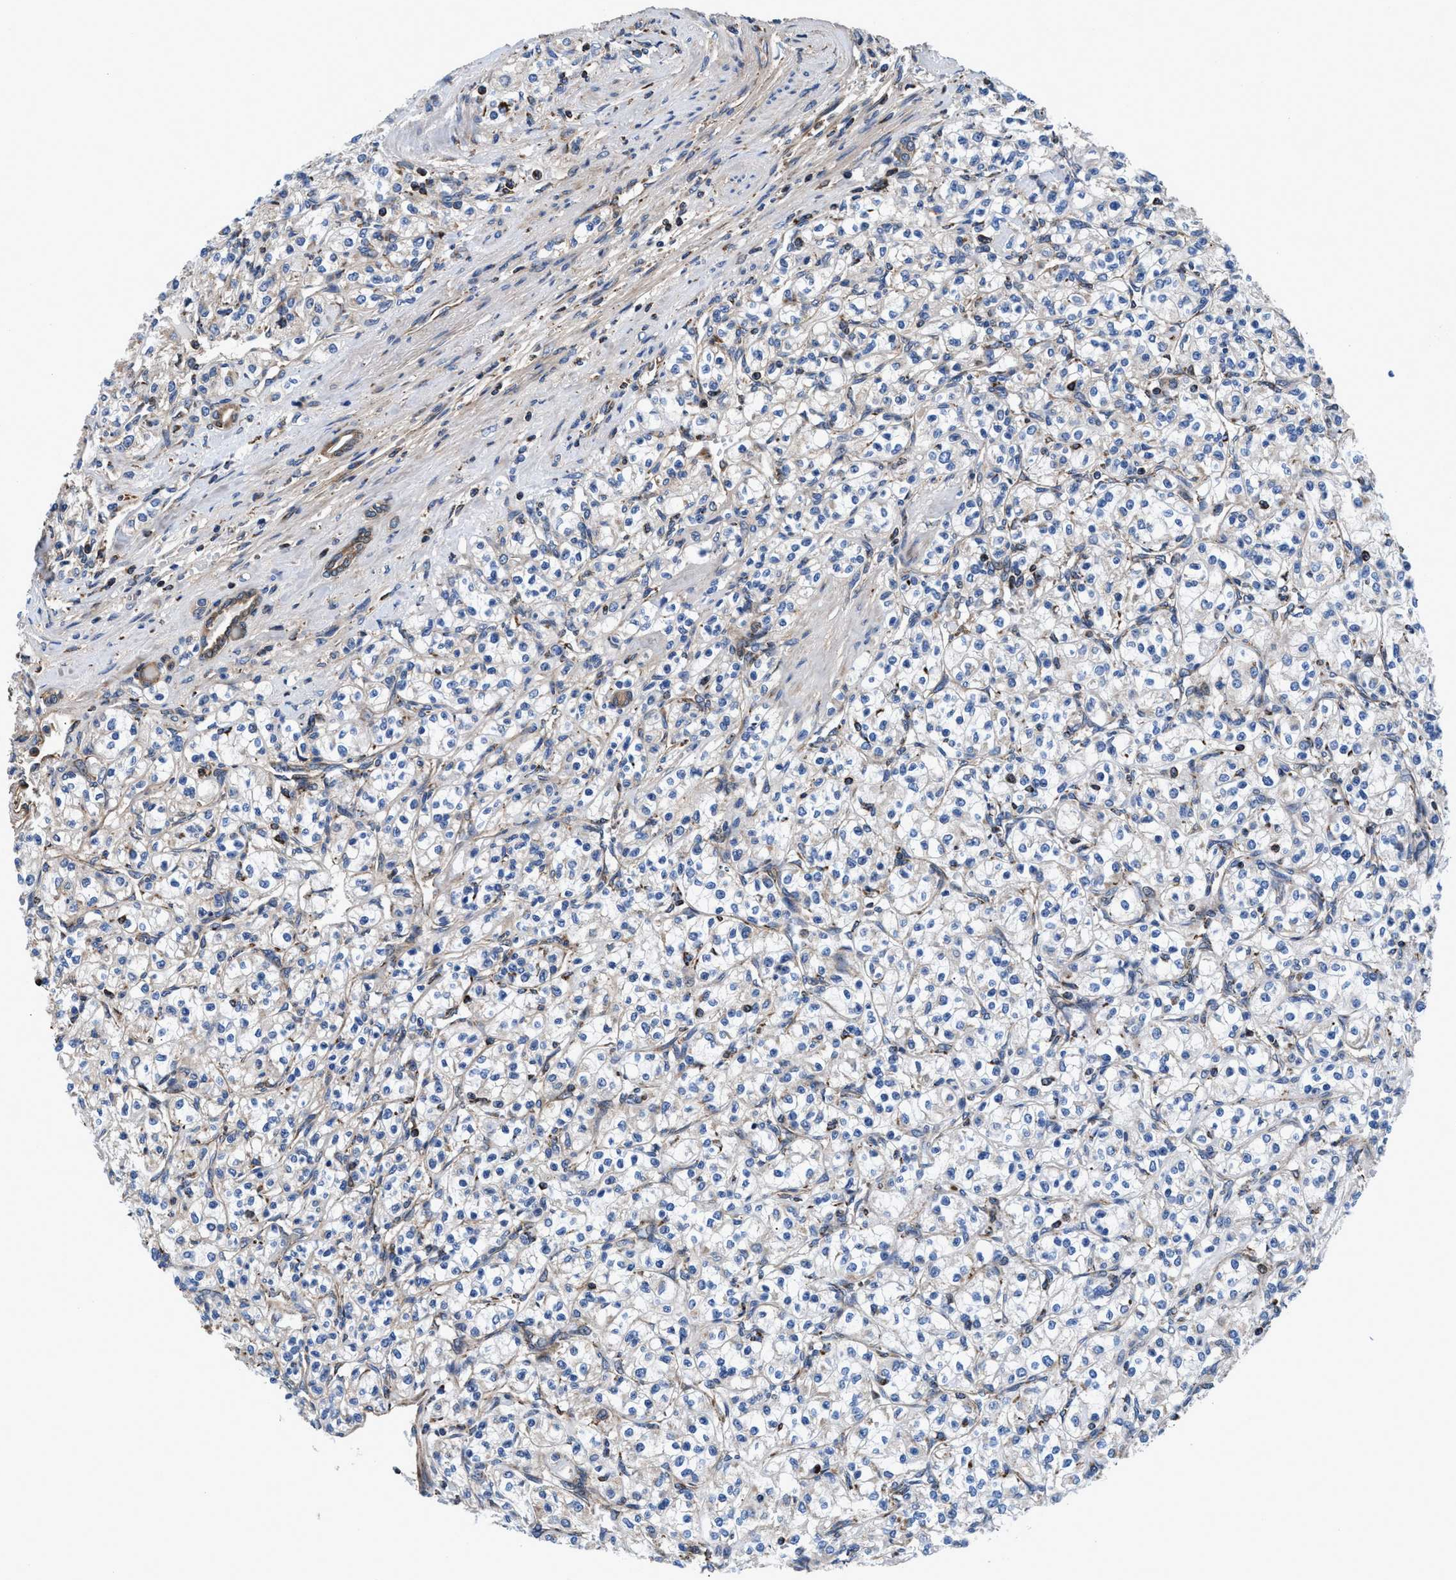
{"staining": {"intensity": "negative", "quantity": "none", "location": "none"}, "tissue": "renal cancer", "cell_type": "Tumor cells", "image_type": "cancer", "snomed": [{"axis": "morphology", "description": "Adenocarcinoma, NOS"}, {"axis": "topography", "description": "Kidney"}], "caption": "Tumor cells are negative for brown protein staining in renal adenocarcinoma. Nuclei are stained in blue.", "gene": "PRR15L", "patient": {"sex": "male", "age": 77}}